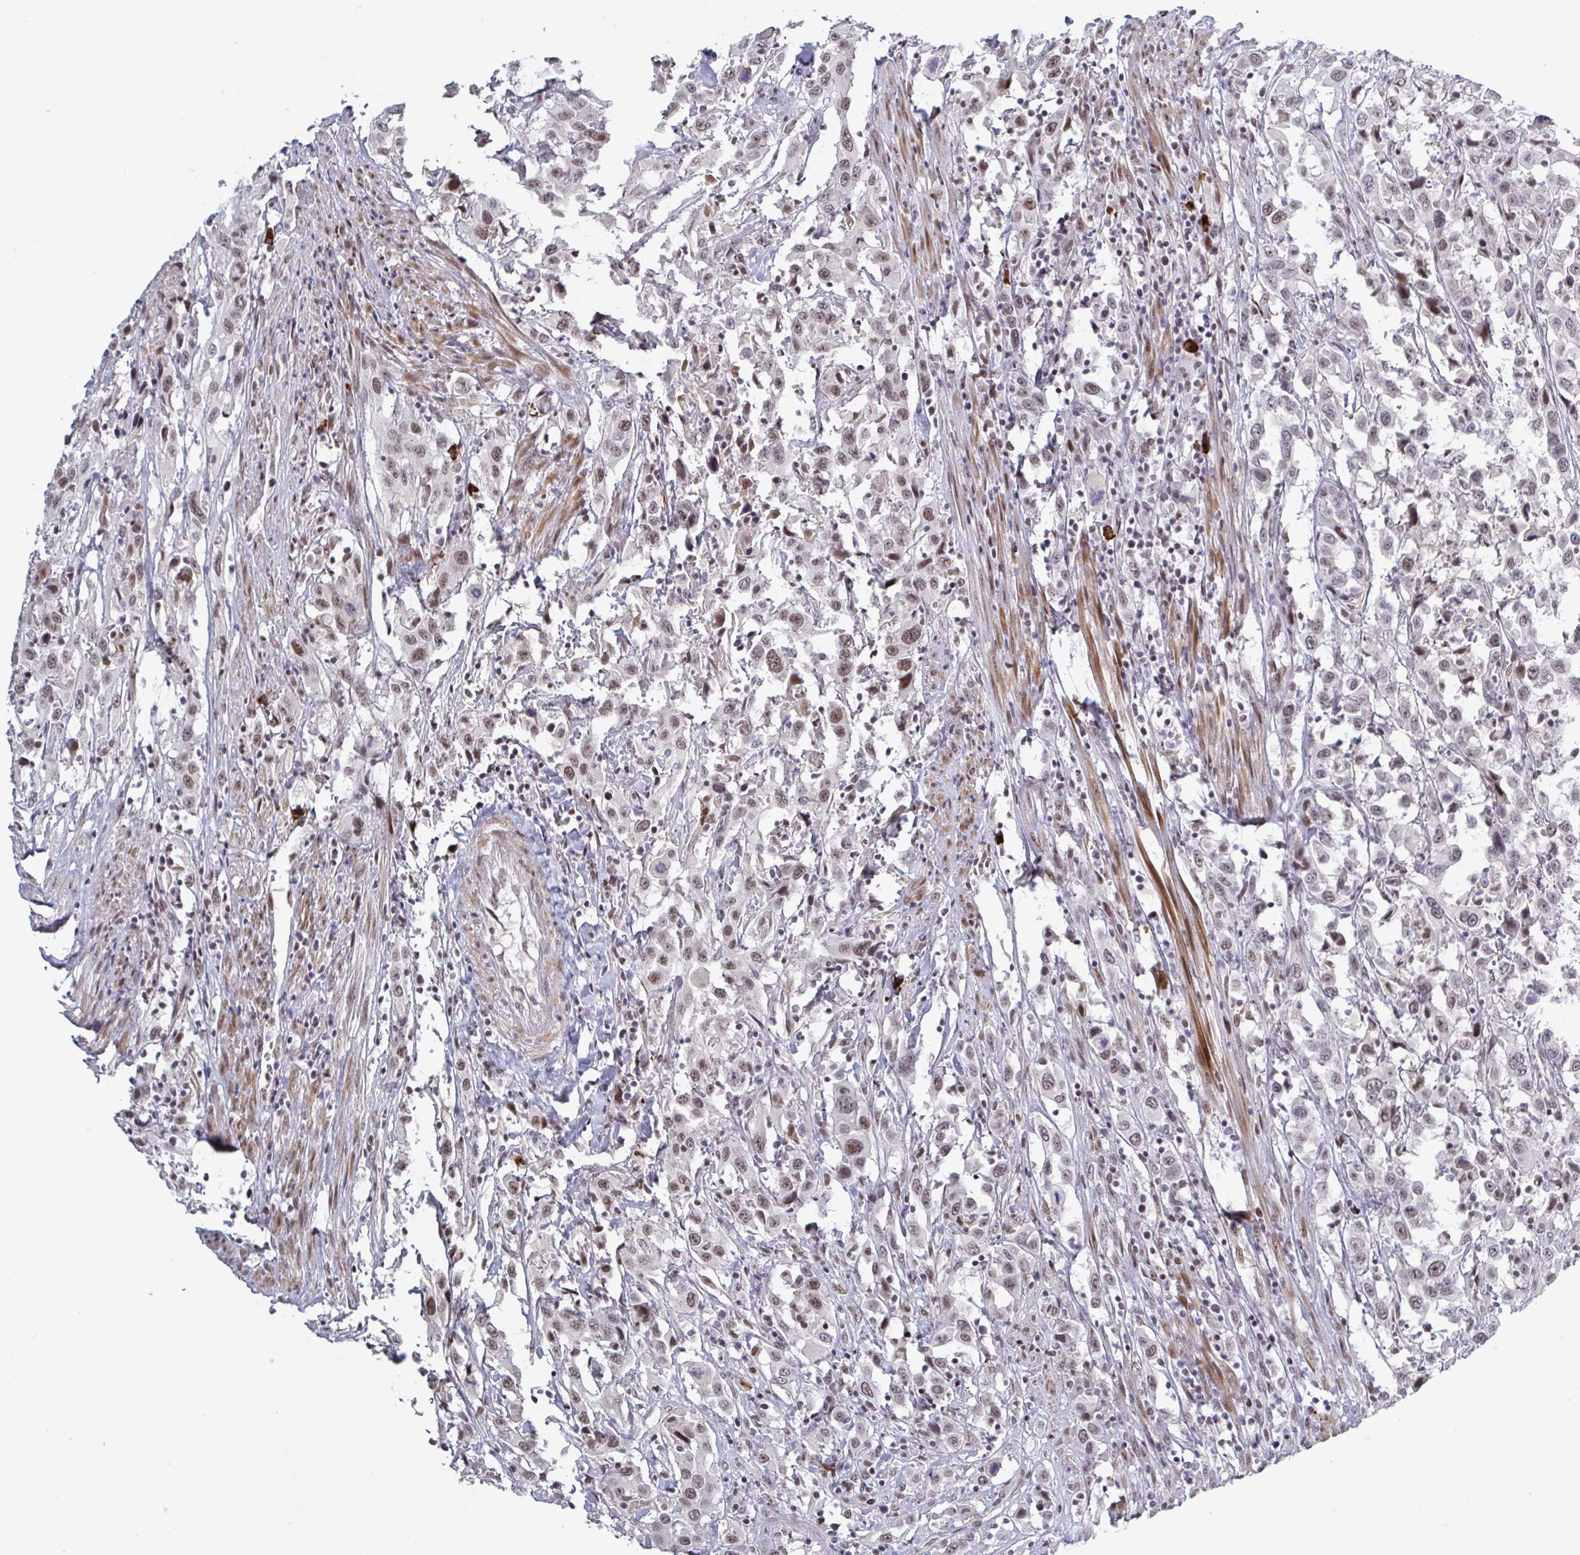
{"staining": {"intensity": "moderate", "quantity": ">75%", "location": "nuclear"}, "tissue": "urothelial cancer", "cell_type": "Tumor cells", "image_type": "cancer", "snomed": [{"axis": "morphology", "description": "Urothelial carcinoma, High grade"}, {"axis": "topography", "description": "Urinary bladder"}], "caption": "DAB immunohistochemical staining of human high-grade urothelial carcinoma reveals moderate nuclear protein staining in approximately >75% of tumor cells.", "gene": "BCL7B", "patient": {"sex": "male", "age": 61}}